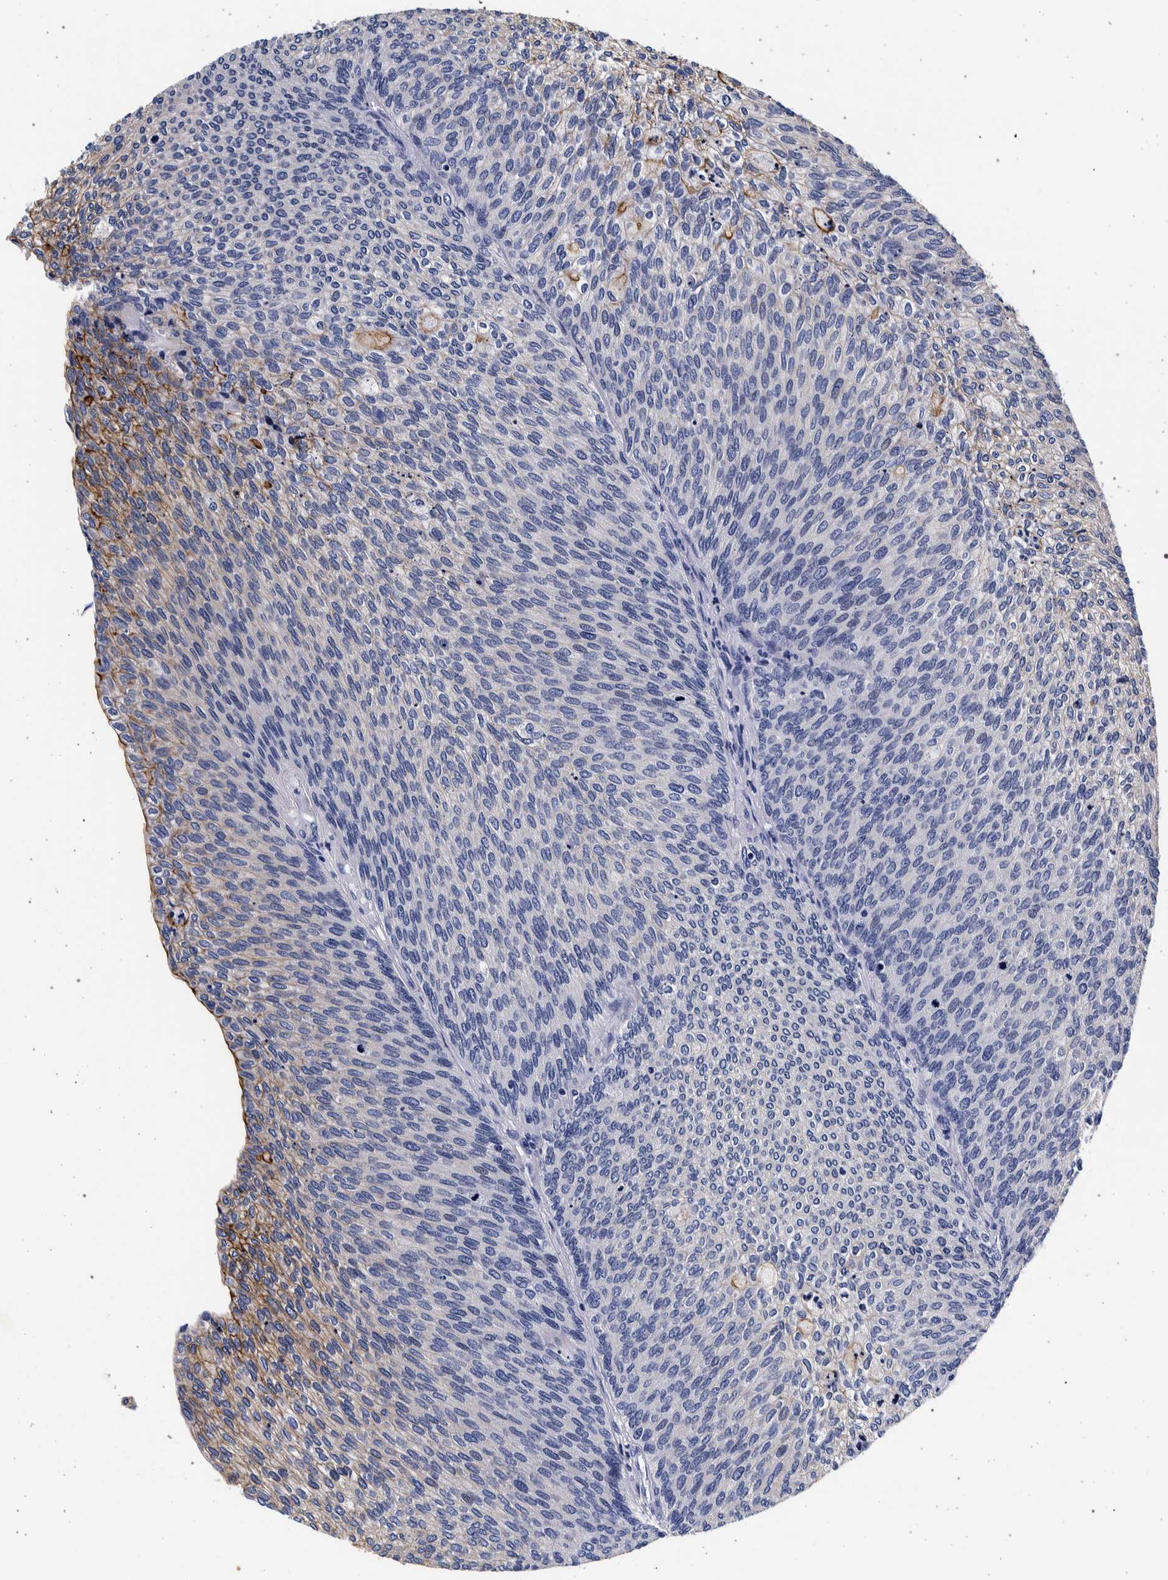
{"staining": {"intensity": "moderate", "quantity": "<25%", "location": "cytoplasmic/membranous"}, "tissue": "urothelial cancer", "cell_type": "Tumor cells", "image_type": "cancer", "snomed": [{"axis": "morphology", "description": "Urothelial carcinoma, Low grade"}, {"axis": "topography", "description": "Urinary bladder"}], "caption": "IHC staining of urothelial cancer, which reveals low levels of moderate cytoplasmic/membranous expression in approximately <25% of tumor cells indicating moderate cytoplasmic/membranous protein positivity. The staining was performed using DAB (3,3'-diaminobenzidine) (brown) for protein detection and nuclei were counterstained in hematoxylin (blue).", "gene": "NIBAN2", "patient": {"sex": "female", "age": 79}}